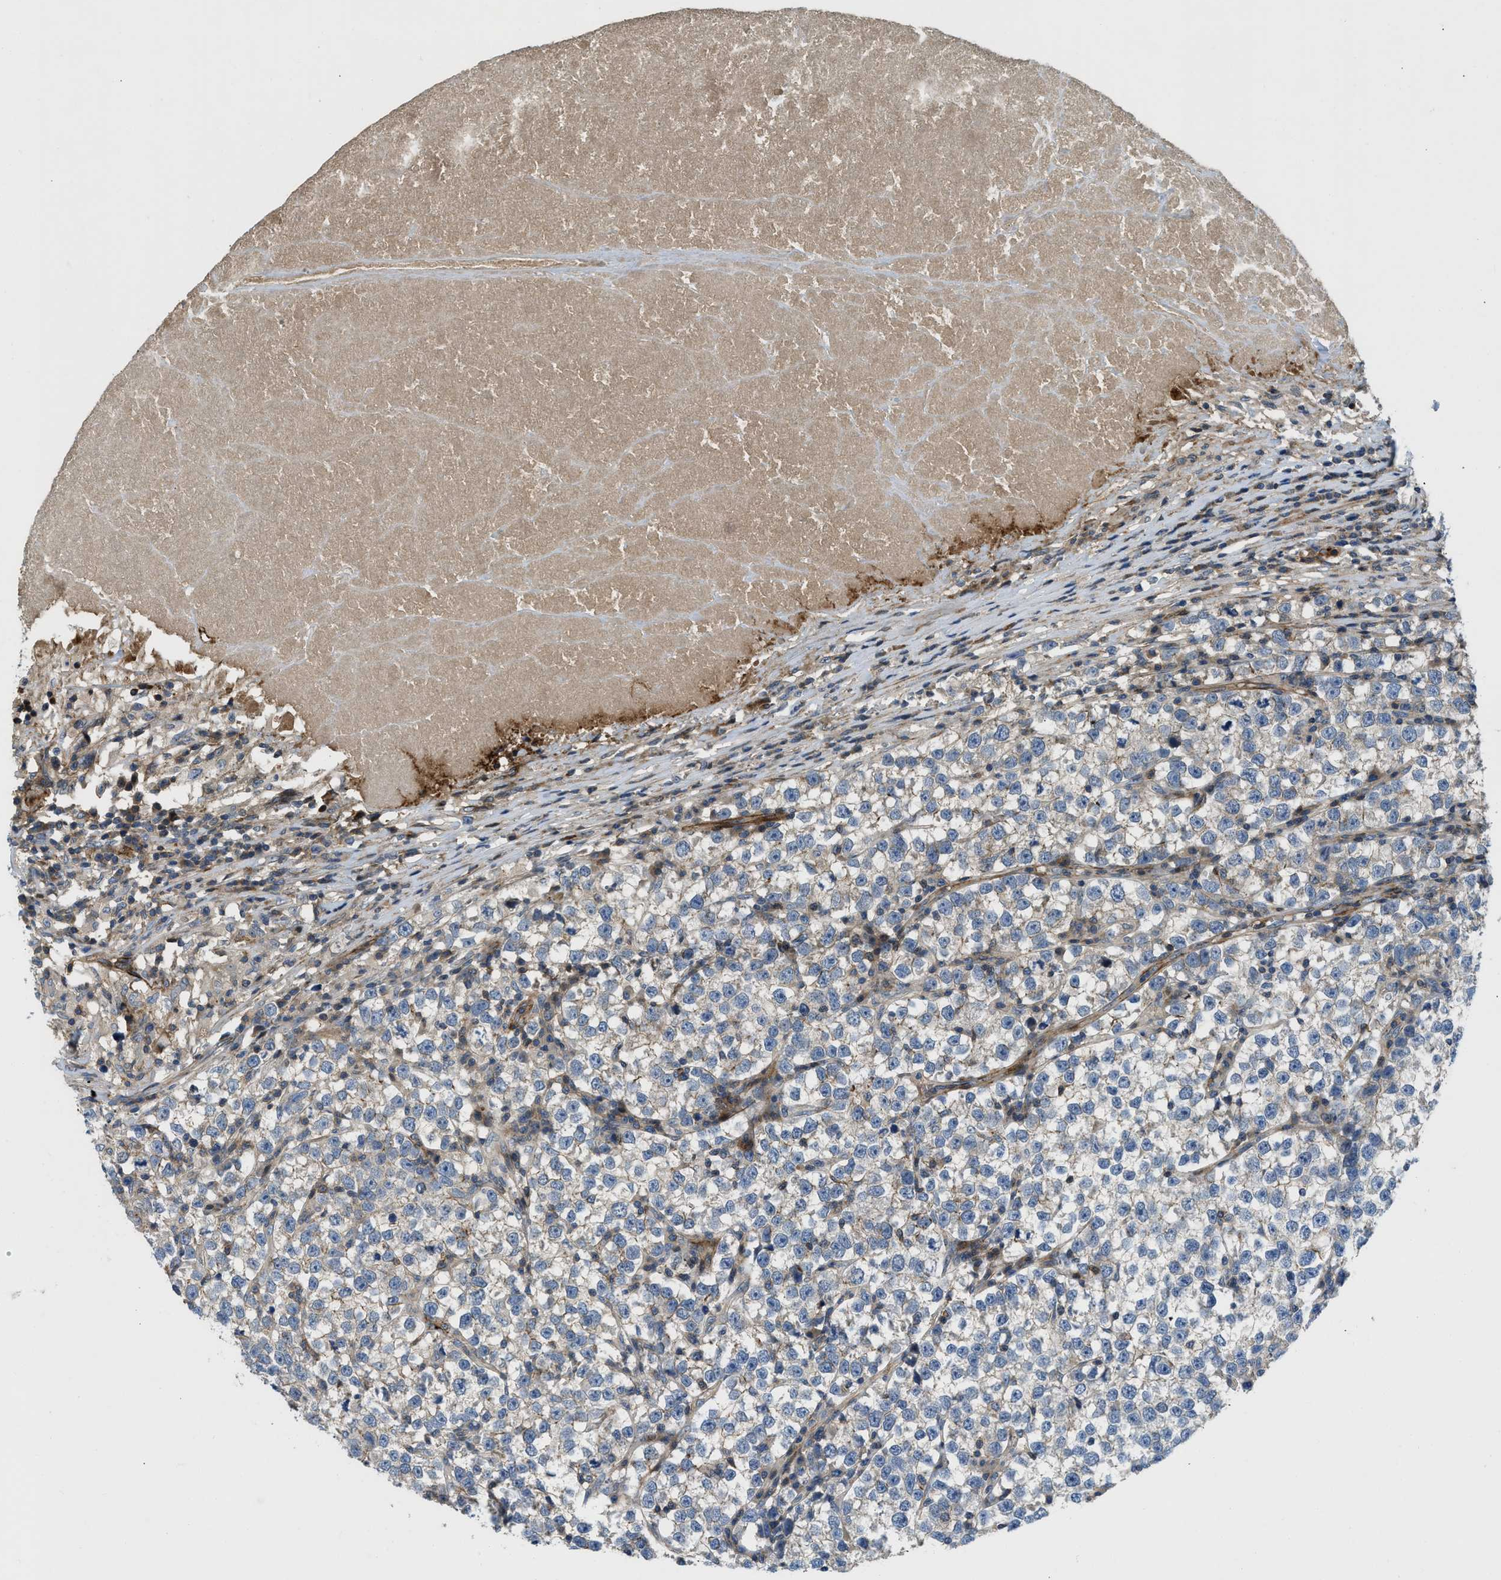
{"staining": {"intensity": "negative", "quantity": "none", "location": "none"}, "tissue": "testis cancer", "cell_type": "Tumor cells", "image_type": "cancer", "snomed": [{"axis": "morphology", "description": "Normal tissue, NOS"}, {"axis": "morphology", "description": "Seminoma, NOS"}, {"axis": "topography", "description": "Testis"}], "caption": "IHC image of testis cancer stained for a protein (brown), which exhibits no staining in tumor cells.", "gene": "NYNRIN", "patient": {"sex": "male", "age": 43}}